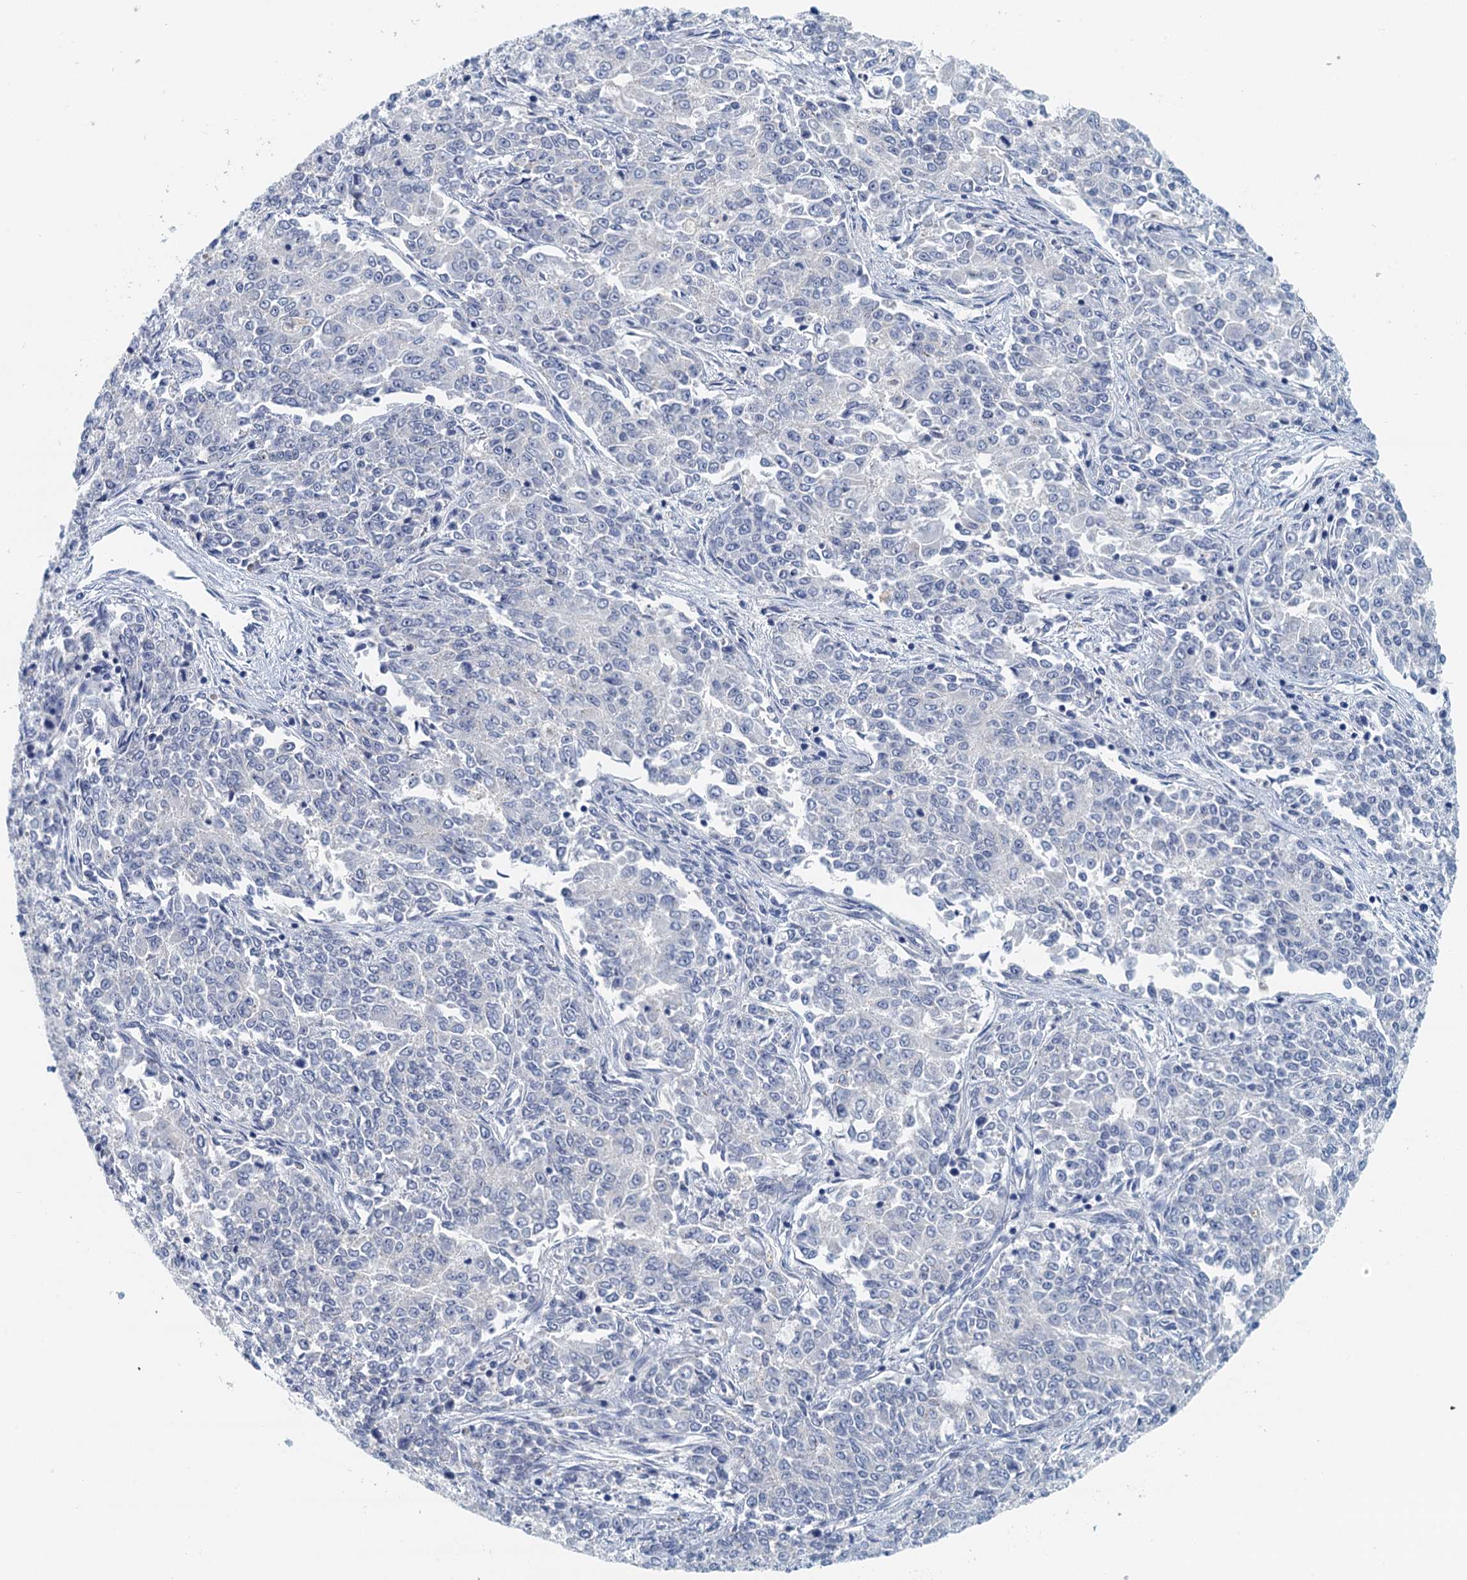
{"staining": {"intensity": "negative", "quantity": "none", "location": "none"}, "tissue": "endometrial cancer", "cell_type": "Tumor cells", "image_type": "cancer", "snomed": [{"axis": "morphology", "description": "Adenocarcinoma, NOS"}, {"axis": "topography", "description": "Endometrium"}], "caption": "DAB (3,3'-diaminobenzidine) immunohistochemical staining of human endometrial cancer (adenocarcinoma) shows no significant positivity in tumor cells.", "gene": "NUBP2", "patient": {"sex": "female", "age": 50}}